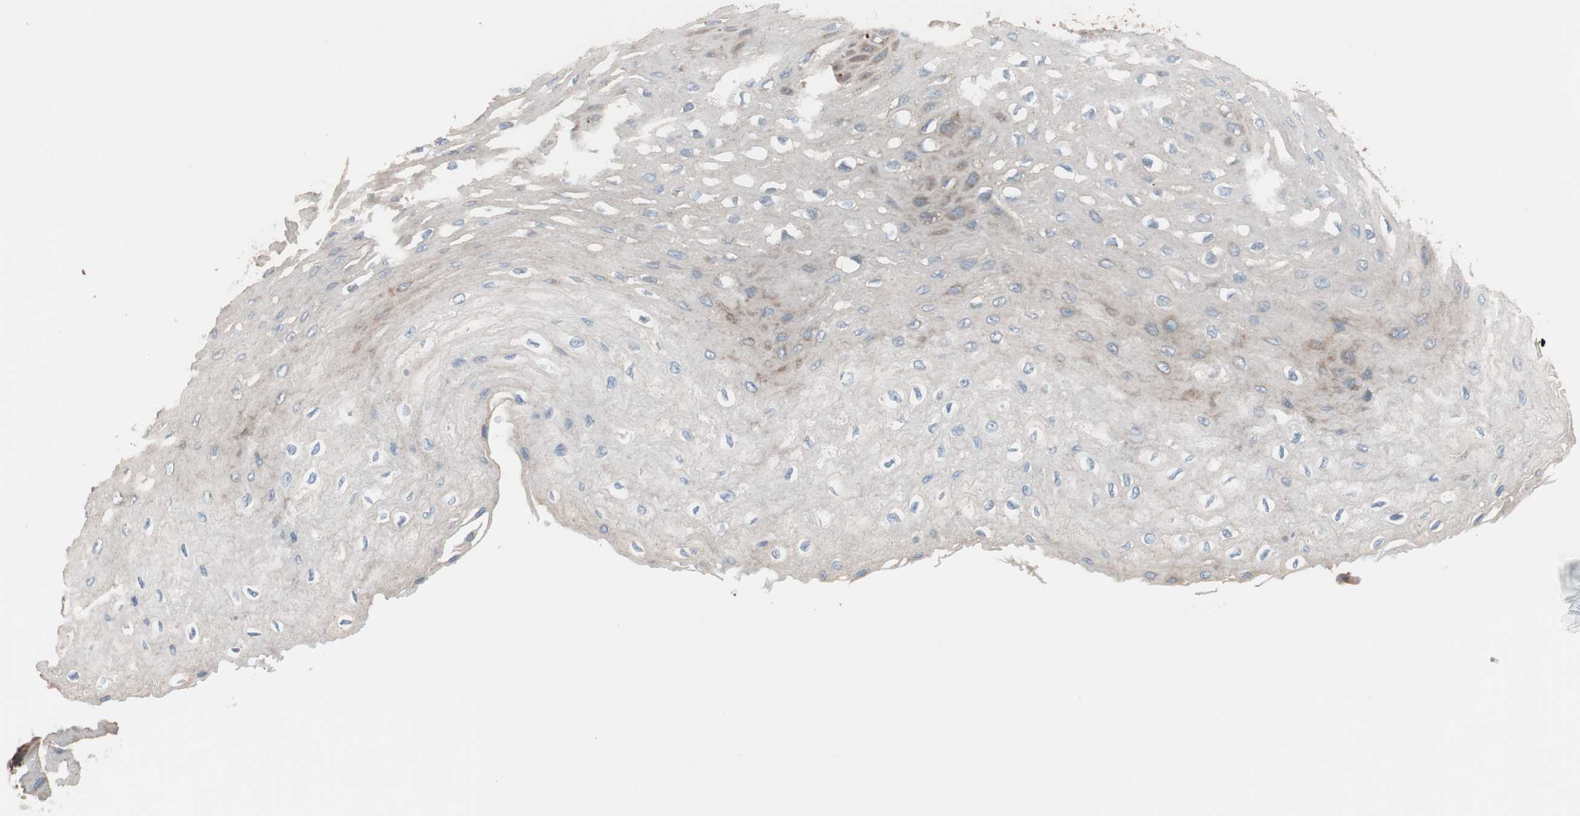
{"staining": {"intensity": "strong", "quantity": "<25%", "location": "cytoplasmic/membranous"}, "tissue": "esophagus", "cell_type": "Squamous epithelial cells", "image_type": "normal", "snomed": [{"axis": "morphology", "description": "Normal tissue, NOS"}, {"axis": "topography", "description": "Esophagus"}], "caption": "DAB immunohistochemical staining of normal human esophagus displays strong cytoplasmic/membranous protein staining in about <25% of squamous epithelial cells. The staining was performed using DAB, with brown indicating positive protein expression. Nuclei are stained blue with hematoxylin.", "gene": "GPSM2", "patient": {"sex": "female", "age": 72}}